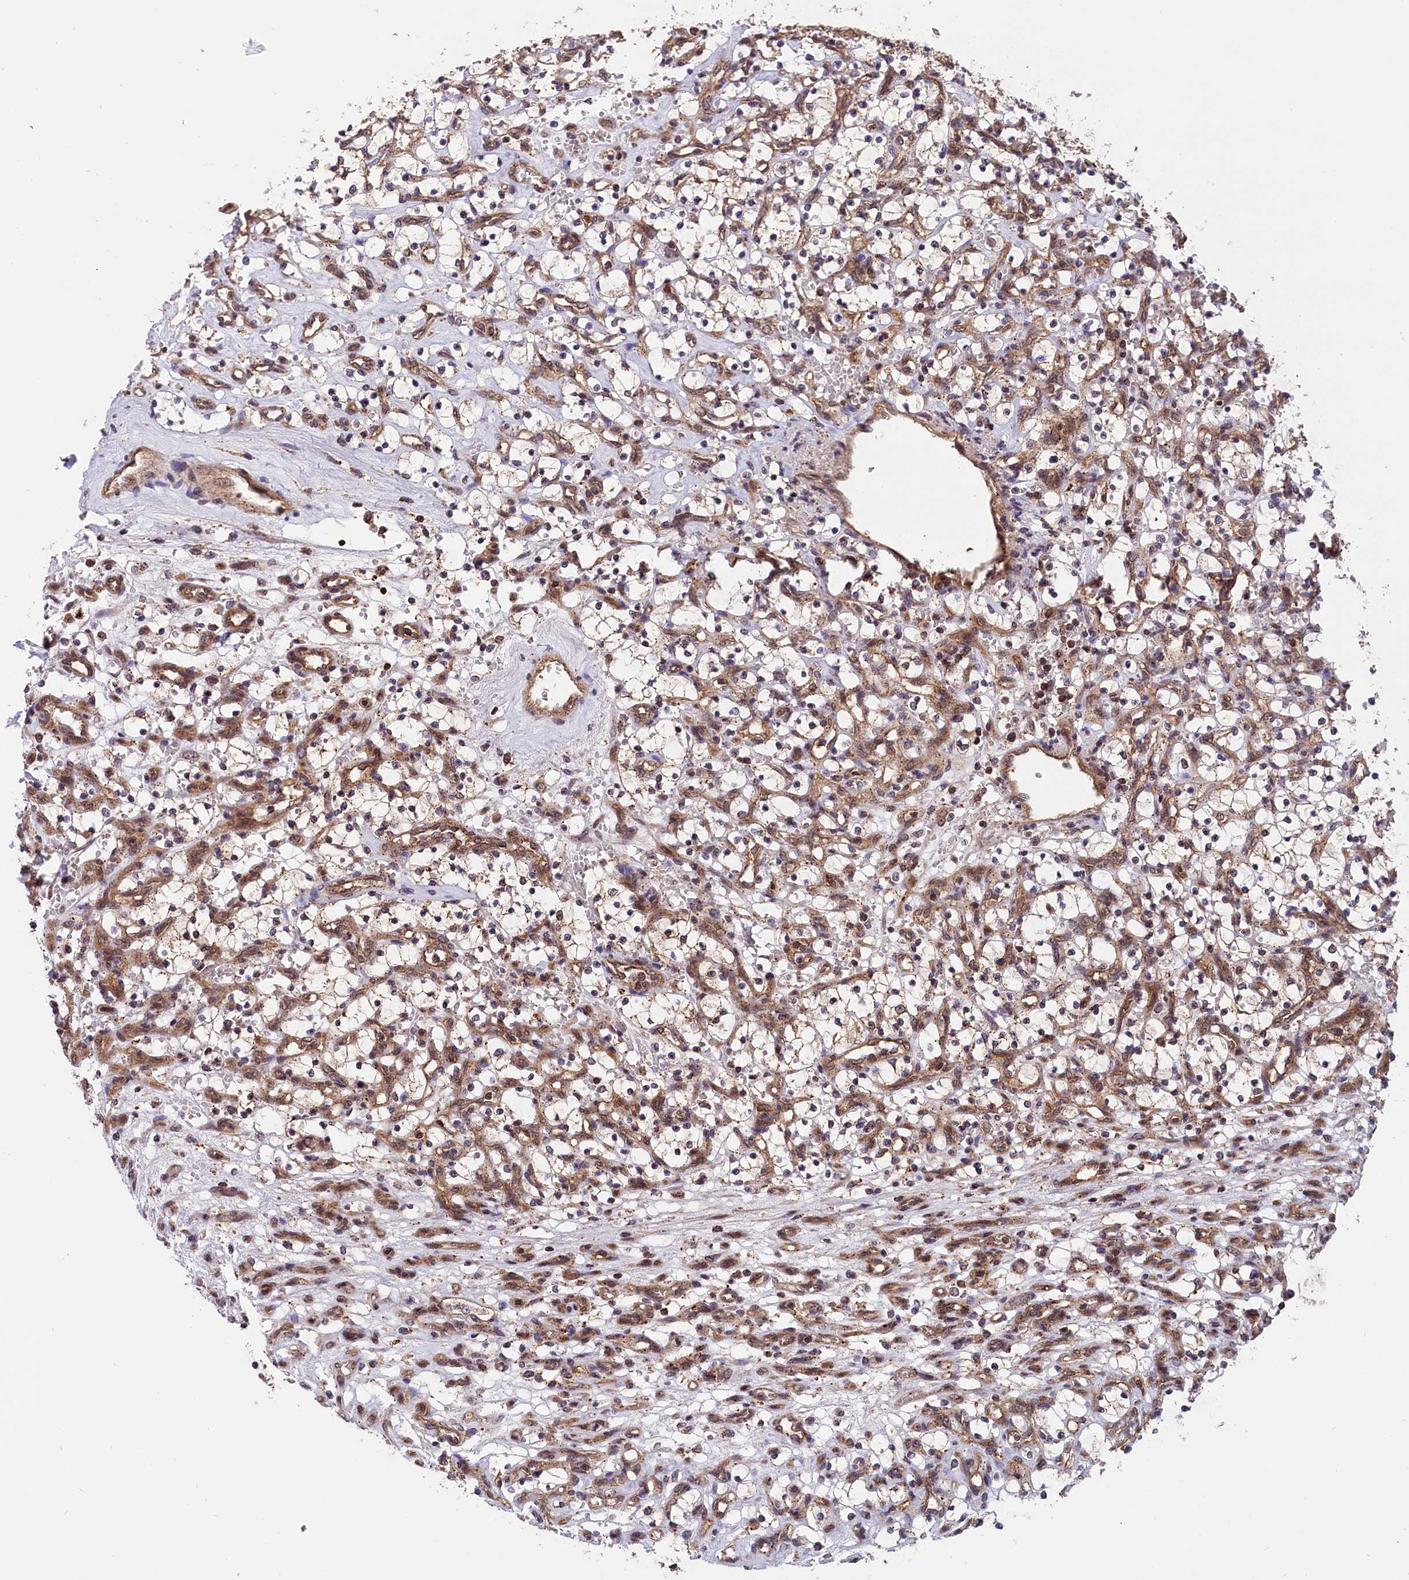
{"staining": {"intensity": "moderate", "quantity": "25%-75%", "location": "cytoplasmic/membranous"}, "tissue": "renal cancer", "cell_type": "Tumor cells", "image_type": "cancer", "snomed": [{"axis": "morphology", "description": "Adenocarcinoma, NOS"}, {"axis": "topography", "description": "Kidney"}], "caption": "IHC of adenocarcinoma (renal) reveals medium levels of moderate cytoplasmic/membranous positivity in approximately 25%-75% of tumor cells.", "gene": "IST1", "patient": {"sex": "female", "age": 69}}